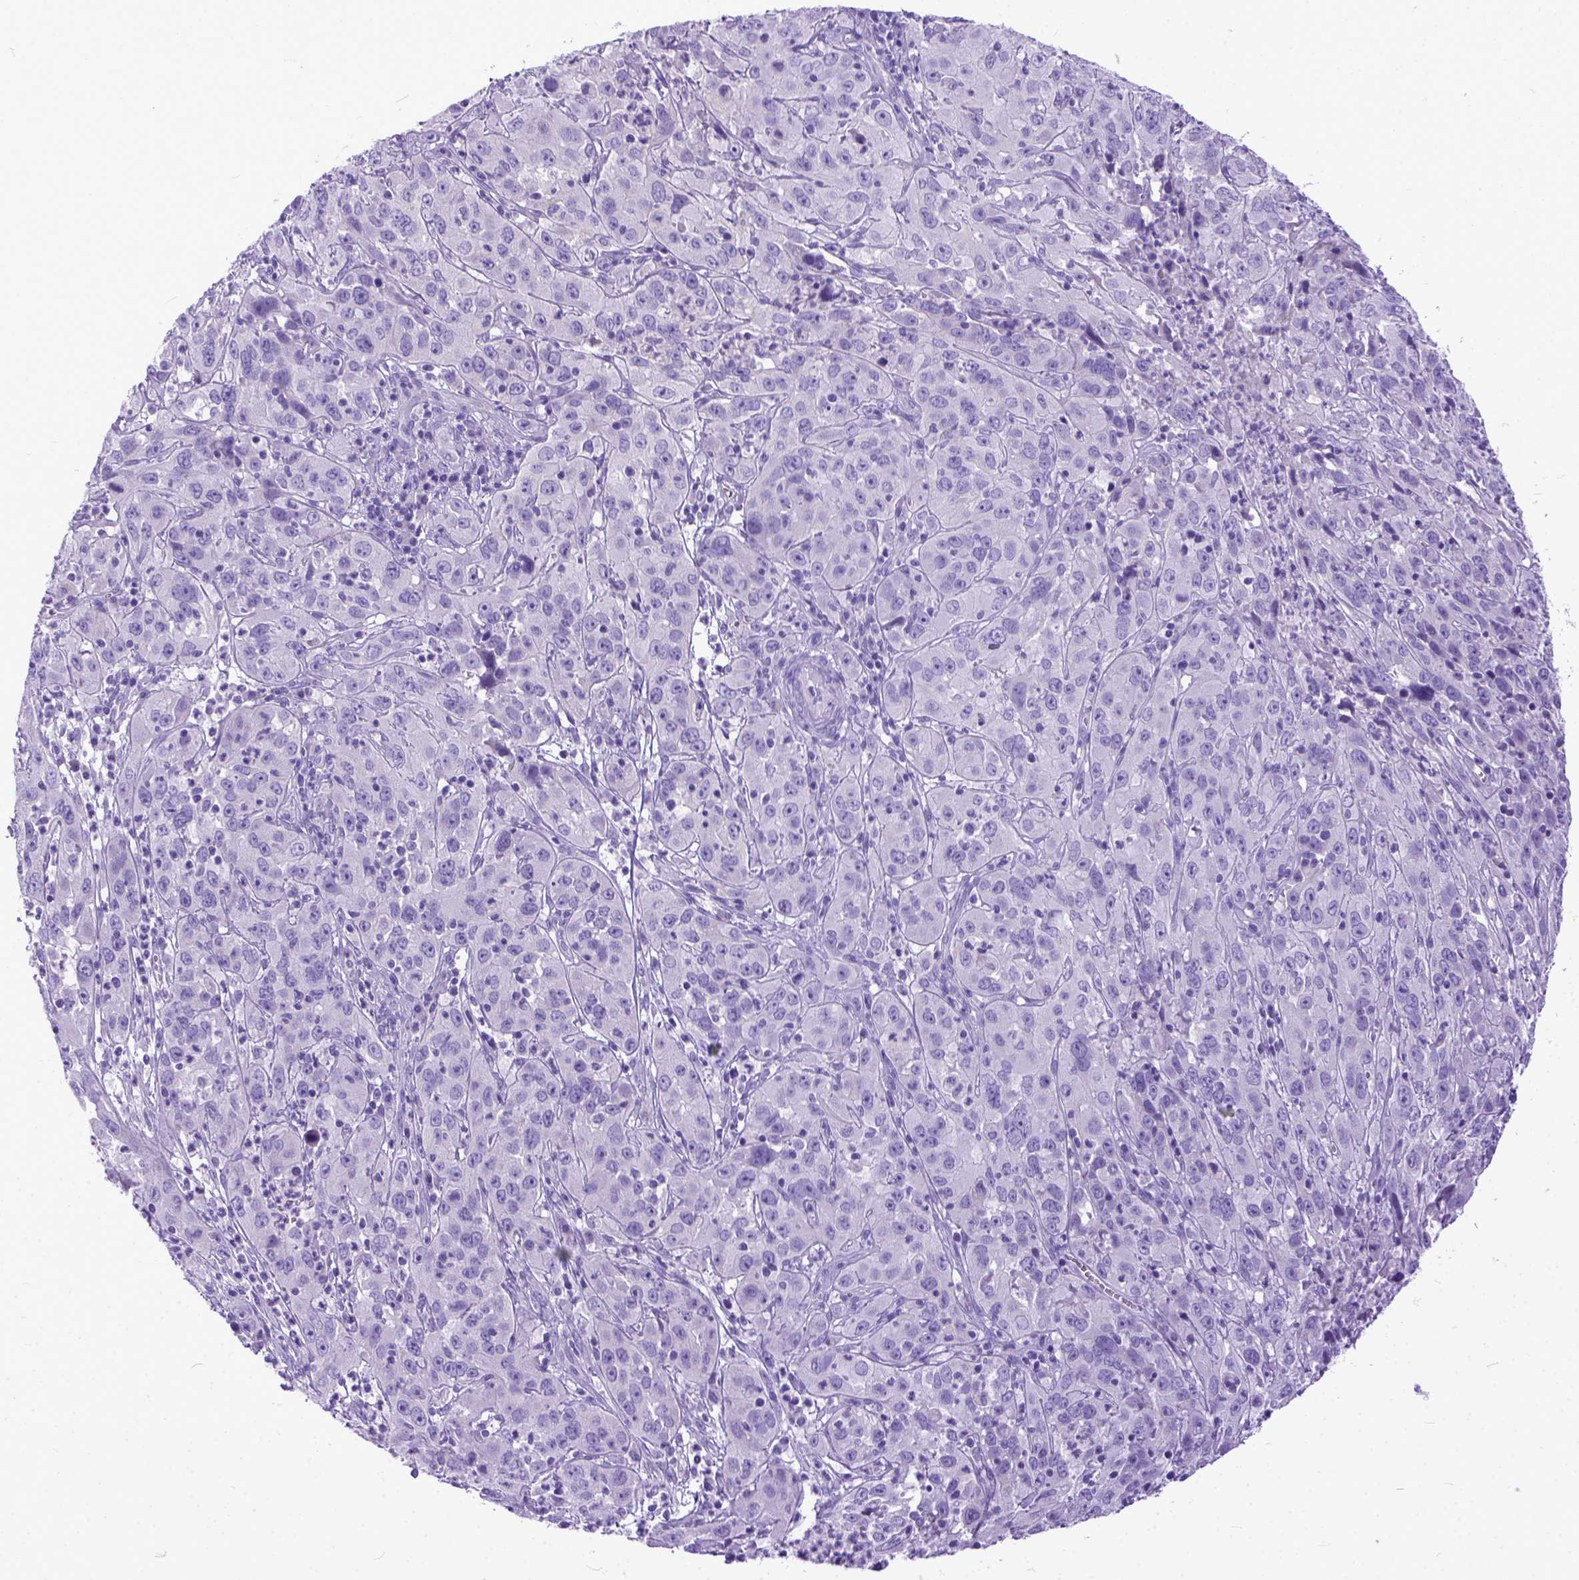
{"staining": {"intensity": "negative", "quantity": "none", "location": "none"}, "tissue": "cervical cancer", "cell_type": "Tumor cells", "image_type": "cancer", "snomed": [{"axis": "morphology", "description": "Squamous cell carcinoma, NOS"}, {"axis": "topography", "description": "Cervix"}], "caption": "Tumor cells are negative for brown protein staining in cervical cancer (squamous cell carcinoma). The staining is performed using DAB brown chromogen with nuclei counter-stained in using hematoxylin.", "gene": "PPL", "patient": {"sex": "female", "age": 32}}